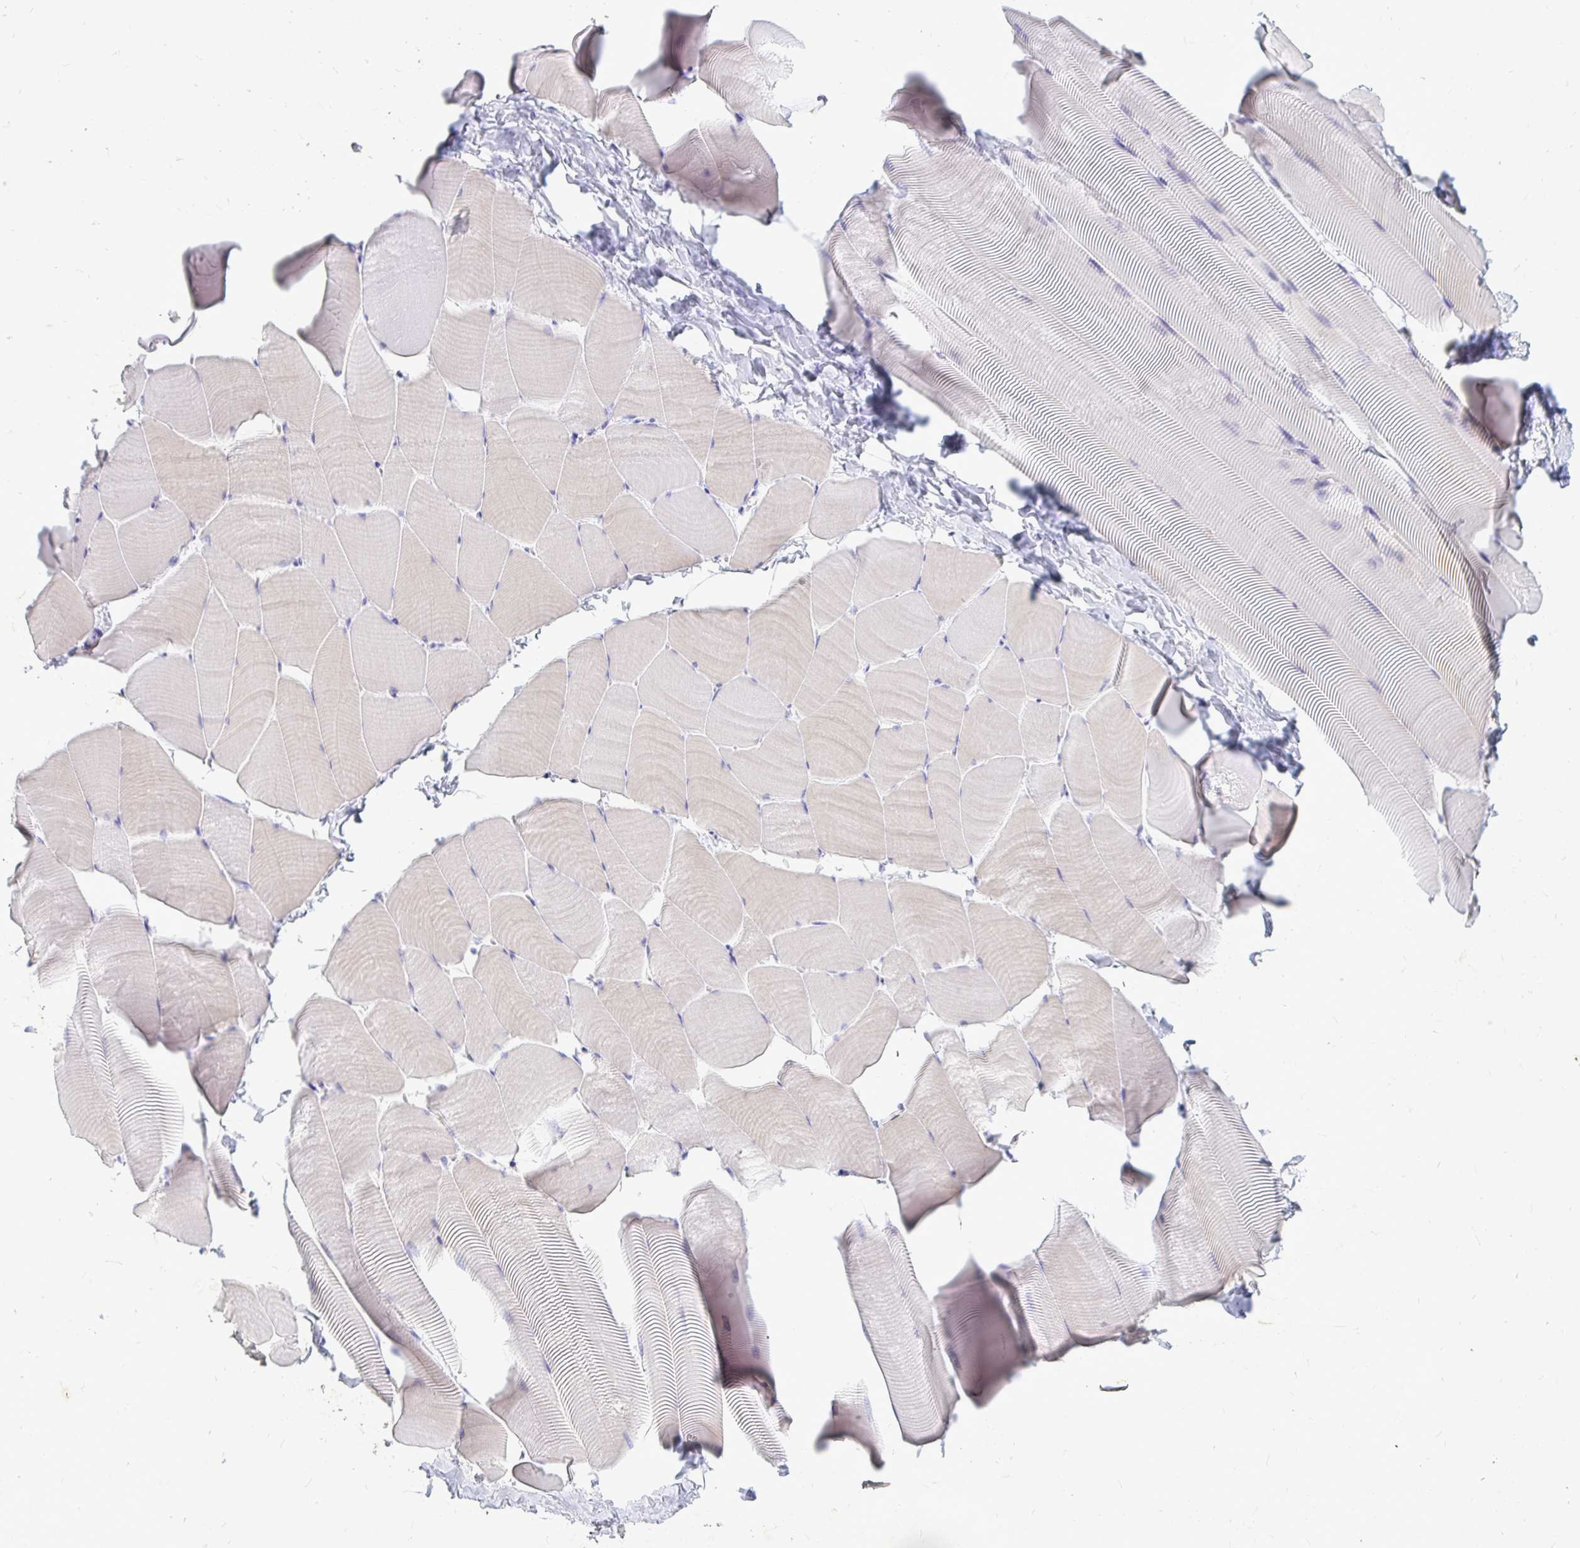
{"staining": {"intensity": "negative", "quantity": "none", "location": "none"}, "tissue": "skeletal muscle", "cell_type": "Myocytes", "image_type": "normal", "snomed": [{"axis": "morphology", "description": "Normal tissue, NOS"}, {"axis": "topography", "description": "Skeletal muscle"}], "caption": "This is a histopathology image of immunohistochemistry (IHC) staining of unremarkable skeletal muscle, which shows no staining in myocytes. The staining was performed using DAB (3,3'-diaminobenzidine) to visualize the protein expression in brown, while the nuclei were stained in blue with hematoxylin (Magnification: 20x).", "gene": "NANOGNB", "patient": {"sex": "male", "age": 25}}